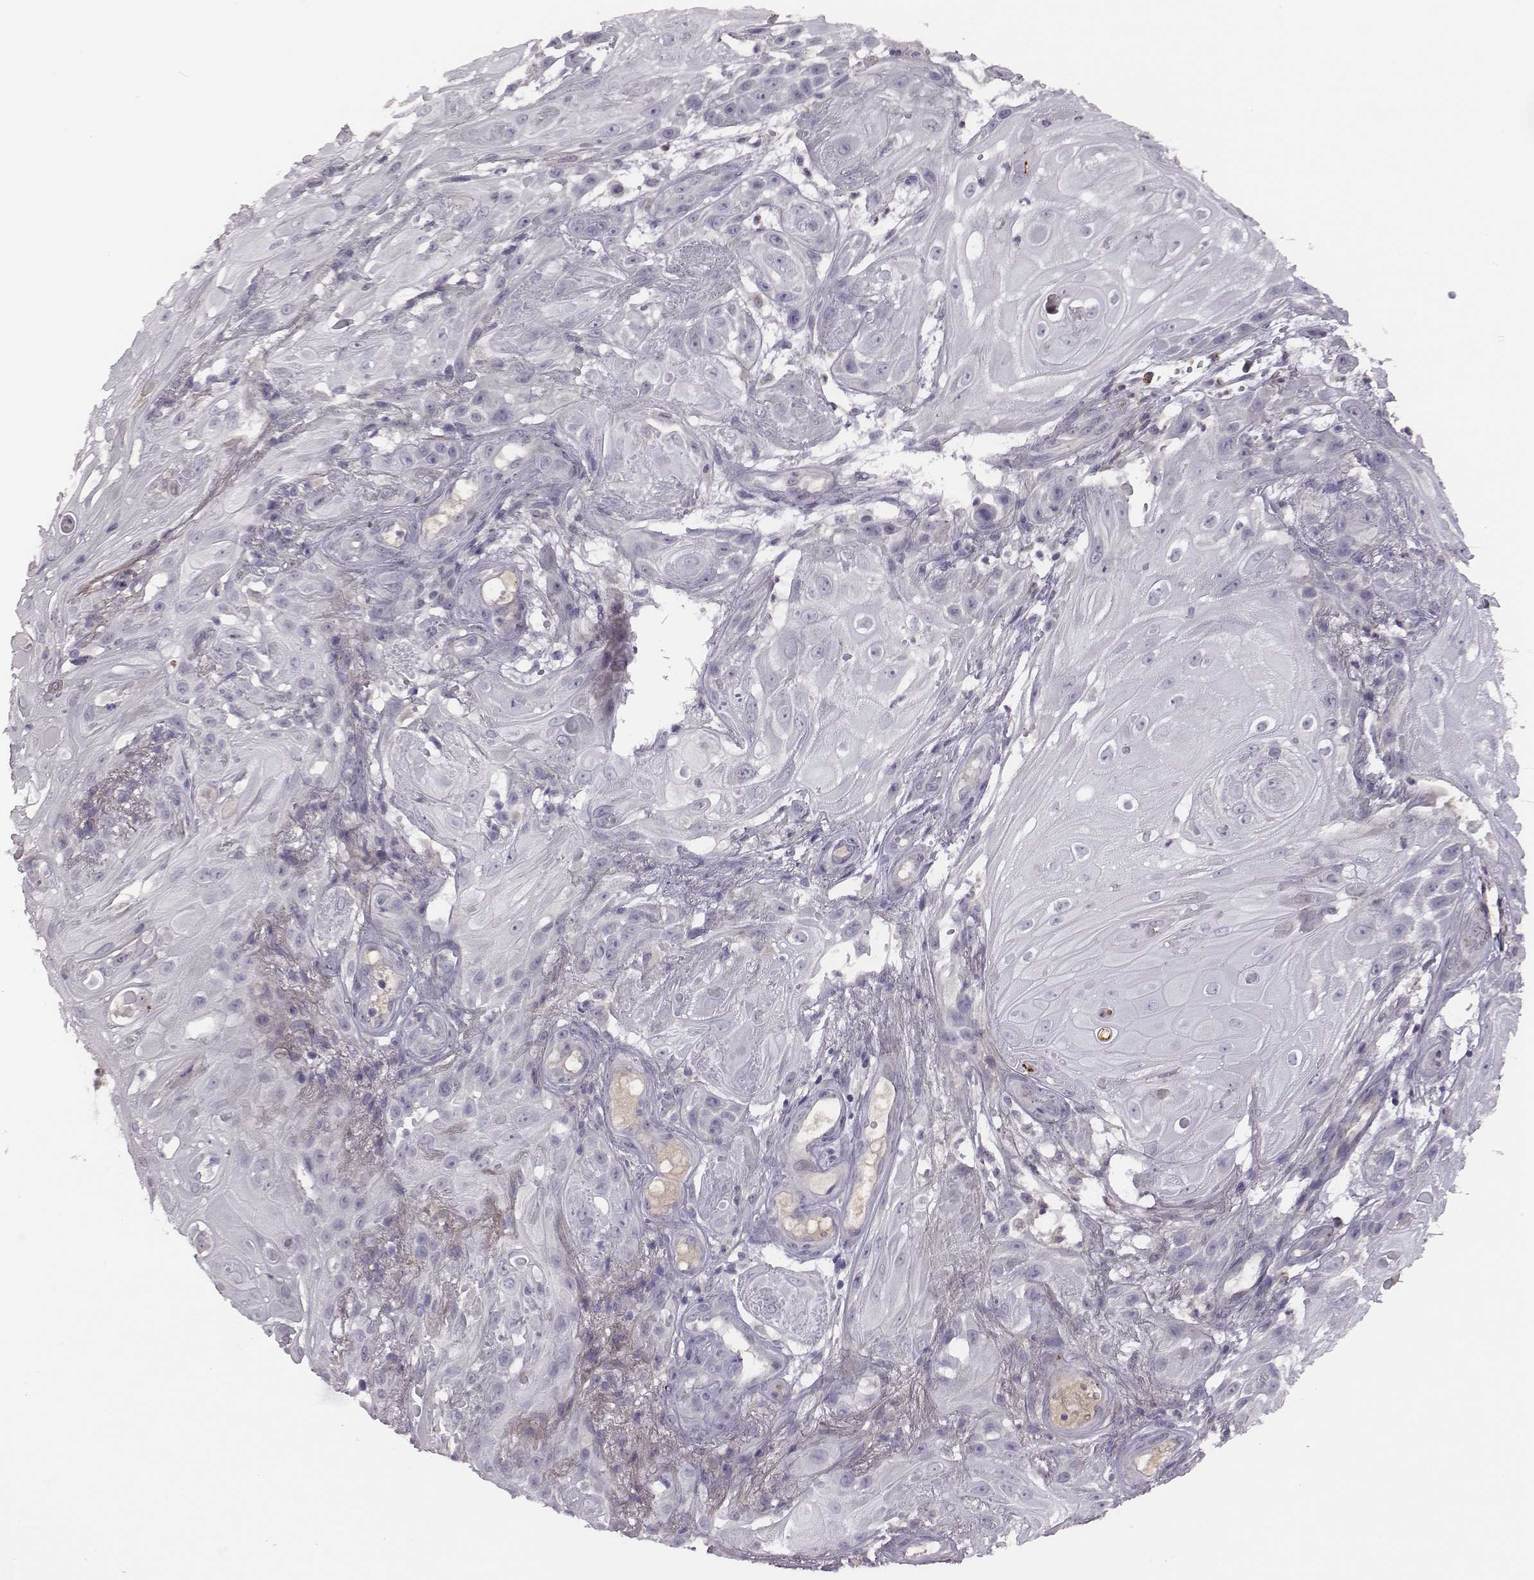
{"staining": {"intensity": "negative", "quantity": "none", "location": "none"}, "tissue": "skin cancer", "cell_type": "Tumor cells", "image_type": "cancer", "snomed": [{"axis": "morphology", "description": "Squamous cell carcinoma, NOS"}, {"axis": "topography", "description": "Skin"}], "caption": "Immunohistochemistry of human skin squamous cell carcinoma displays no positivity in tumor cells.", "gene": "KMO", "patient": {"sex": "male", "age": 62}}